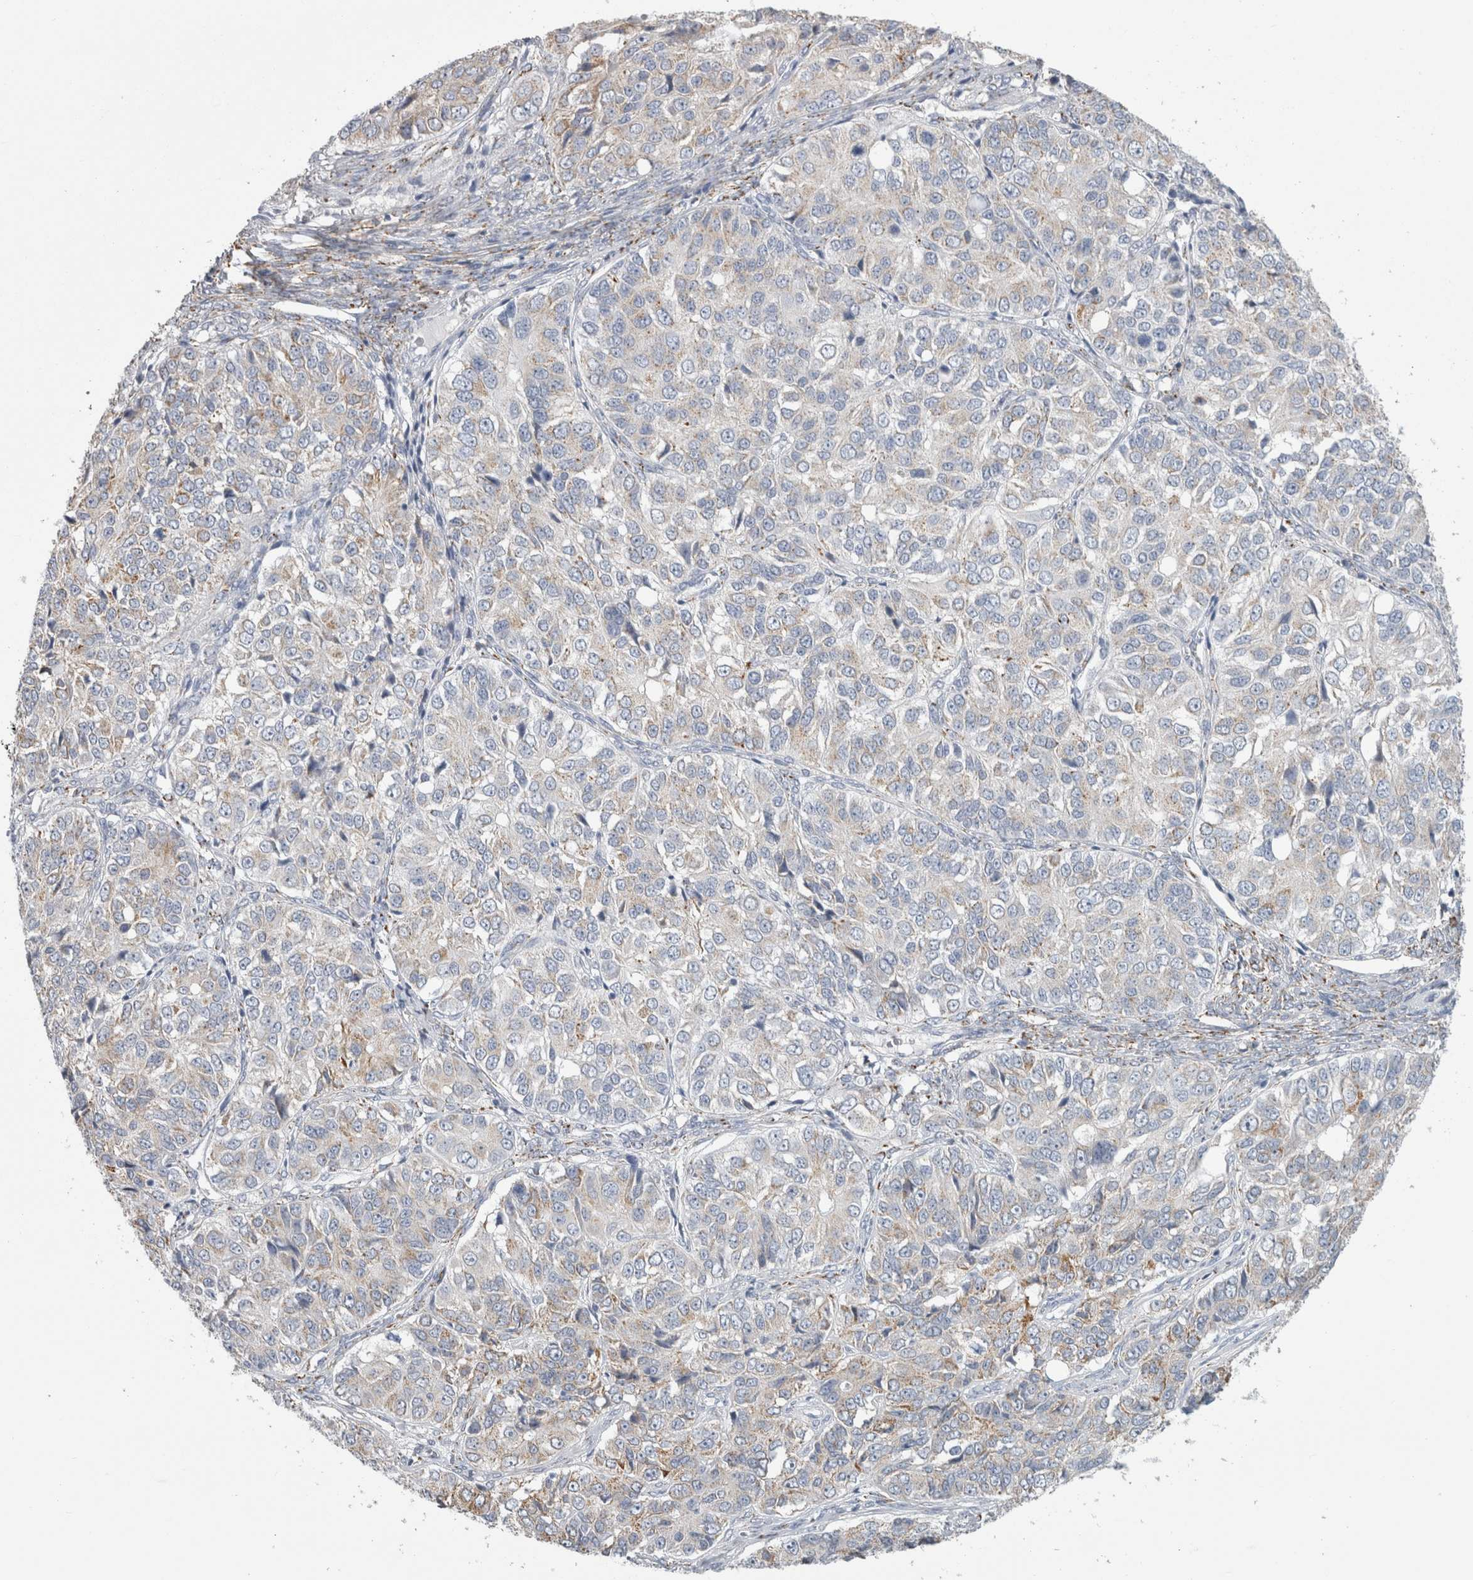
{"staining": {"intensity": "weak", "quantity": "<25%", "location": "cytoplasmic/membranous"}, "tissue": "ovarian cancer", "cell_type": "Tumor cells", "image_type": "cancer", "snomed": [{"axis": "morphology", "description": "Carcinoma, endometroid"}, {"axis": "topography", "description": "Ovary"}], "caption": "This is an immunohistochemistry micrograph of human endometroid carcinoma (ovarian). There is no expression in tumor cells.", "gene": "GATM", "patient": {"sex": "female", "age": 51}}